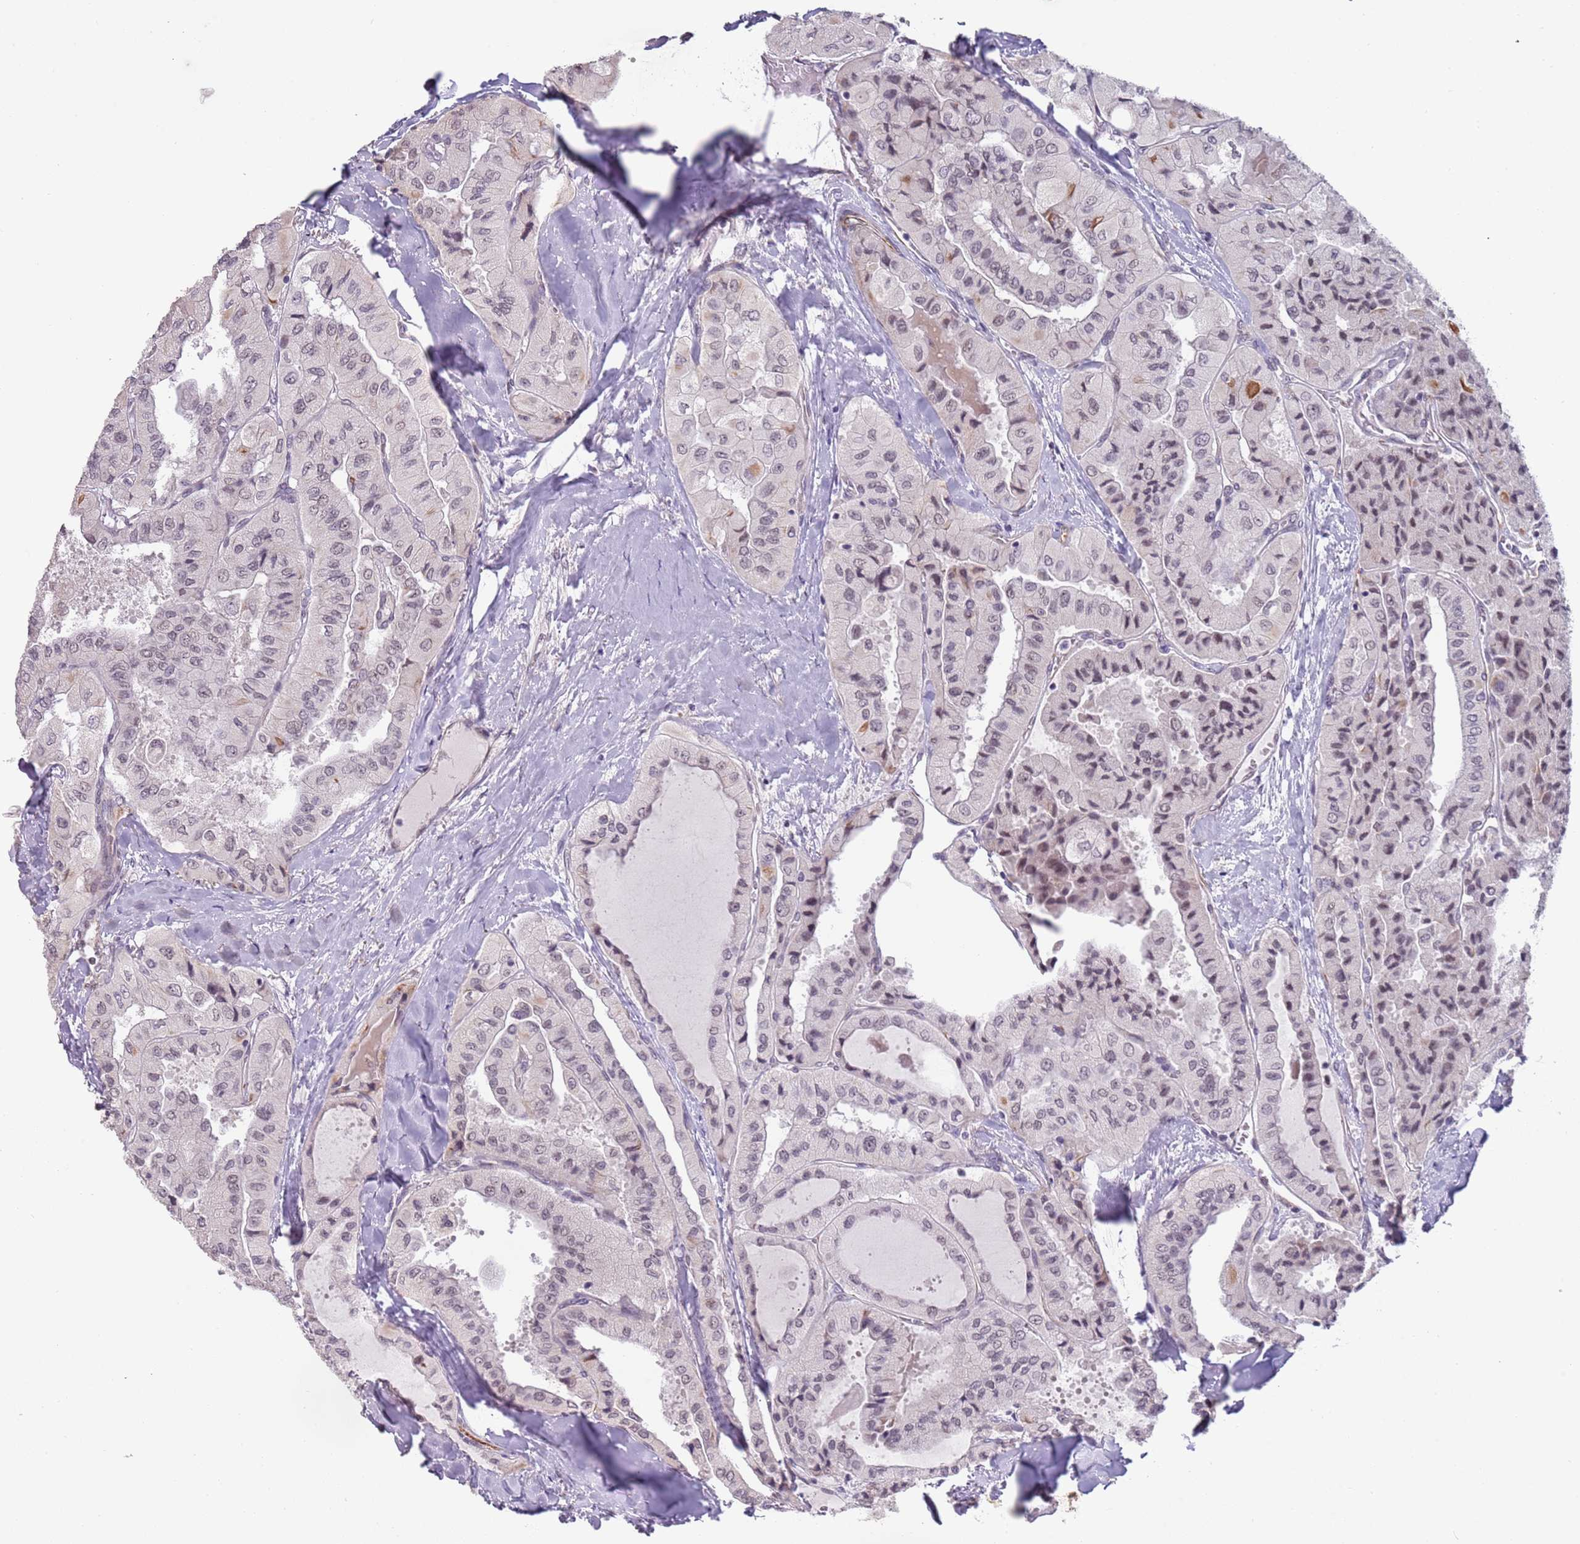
{"staining": {"intensity": "weak", "quantity": "<25%", "location": "nuclear"}, "tissue": "thyroid cancer", "cell_type": "Tumor cells", "image_type": "cancer", "snomed": [{"axis": "morphology", "description": "Normal tissue, NOS"}, {"axis": "morphology", "description": "Papillary adenocarcinoma, NOS"}, {"axis": "topography", "description": "Thyroid gland"}], "caption": "DAB immunohistochemical staining of thyroid papillary adenocarcinoma demonstrates no significant staining in tumor cells. Nuclei are stained in blue.", "gene": "NBPF3", "patient": {"sex": "female", "age": 59}}